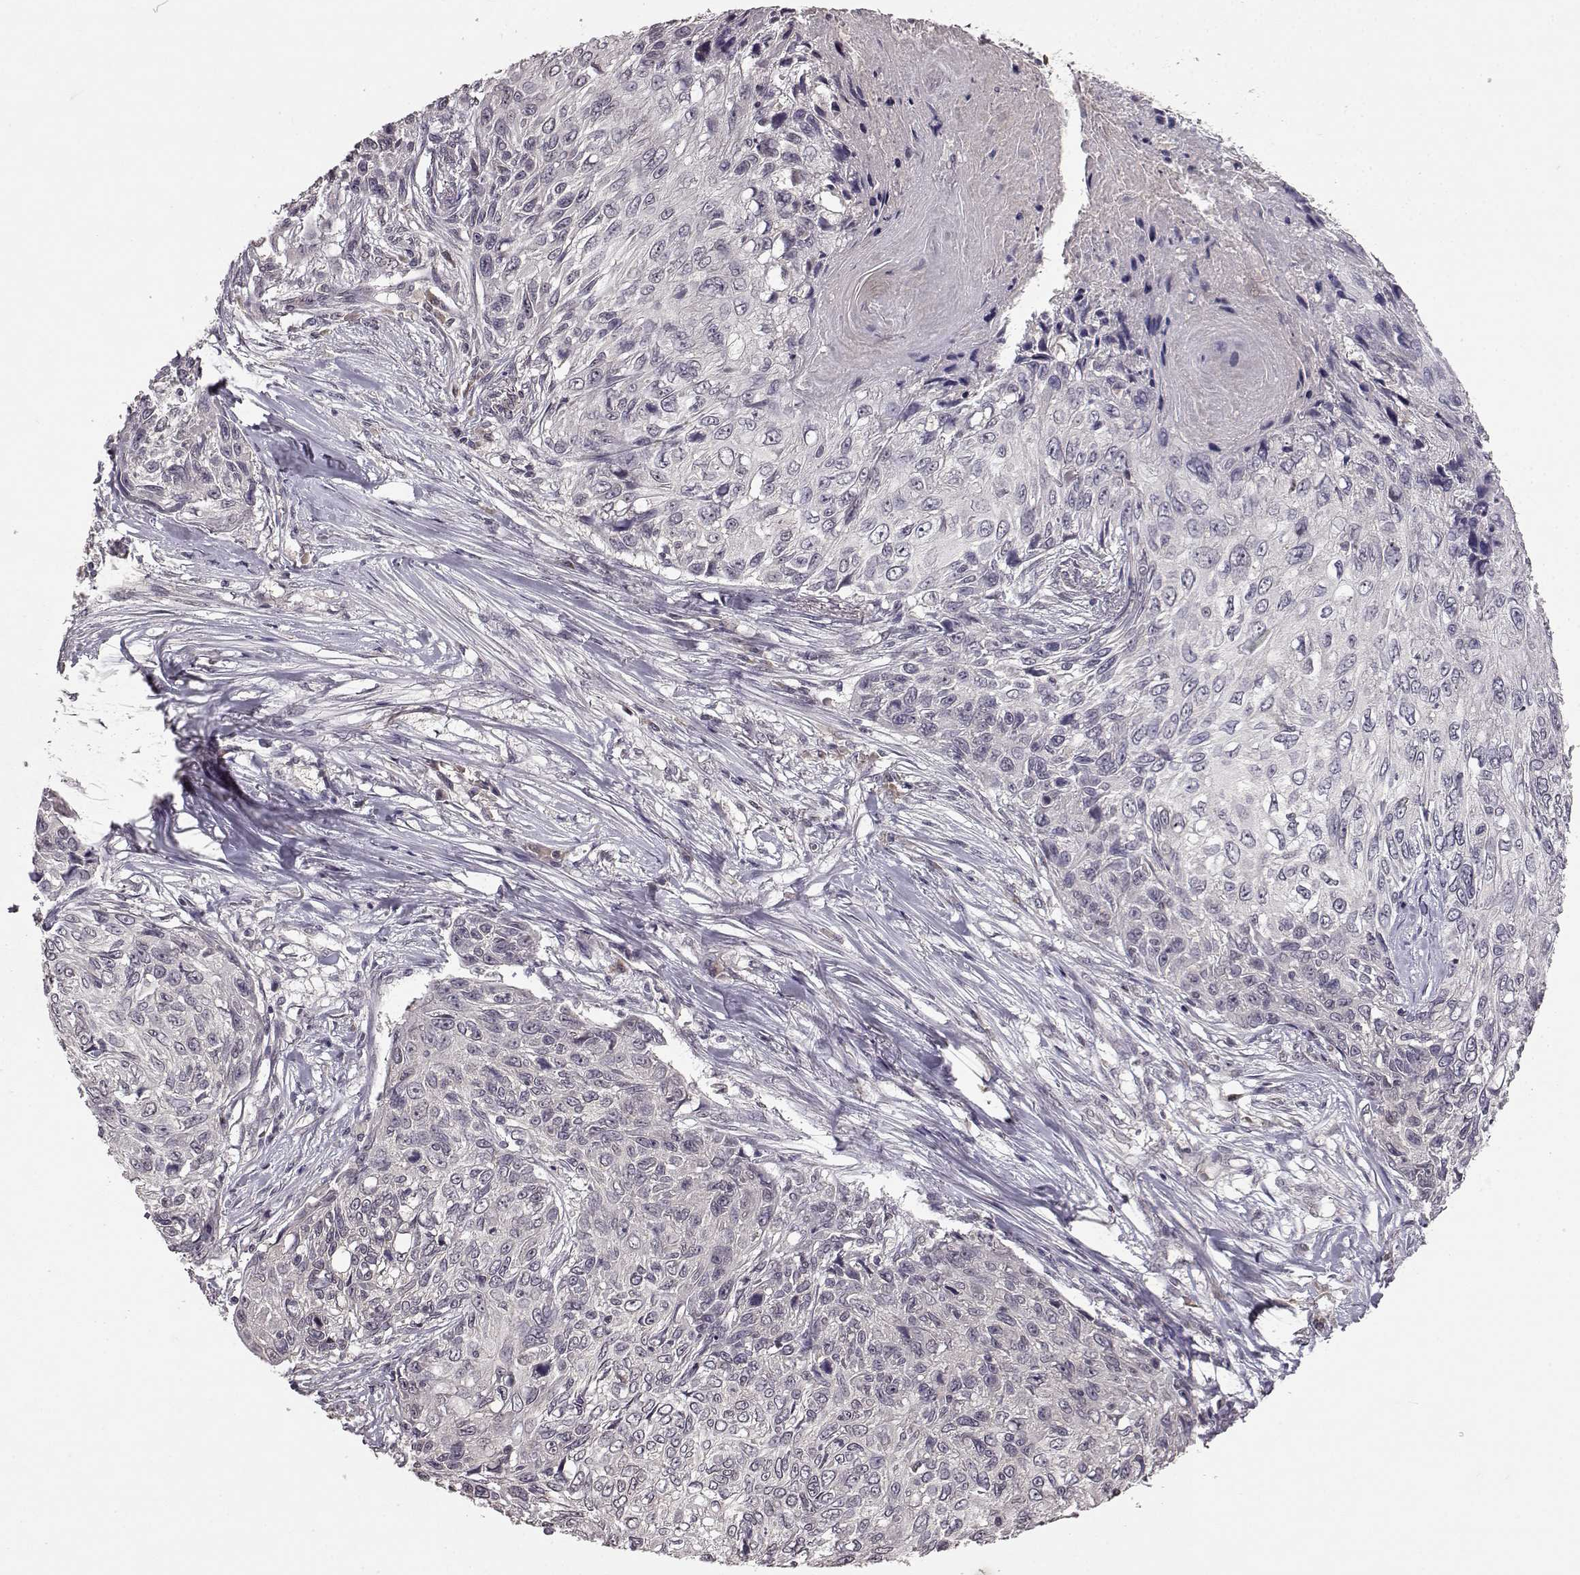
{"staining": {"intensity": "negative", "quantity": "none", "location": "none"}, "tissue": "skin cancer", "cell_type": "Tumor cells", "image_type": "cancer", "snomed": [{"axis": "morphology", "description": "Squamous cell carcinoma, NOS"}, {"axis": "topography", "description": "Skin"}], "caption": "Tumor cells show no significant protein staining in skin squamous cell carcinoma.", "gene": "NTRK2", "patient": {"sex": "male", "age": 92}}